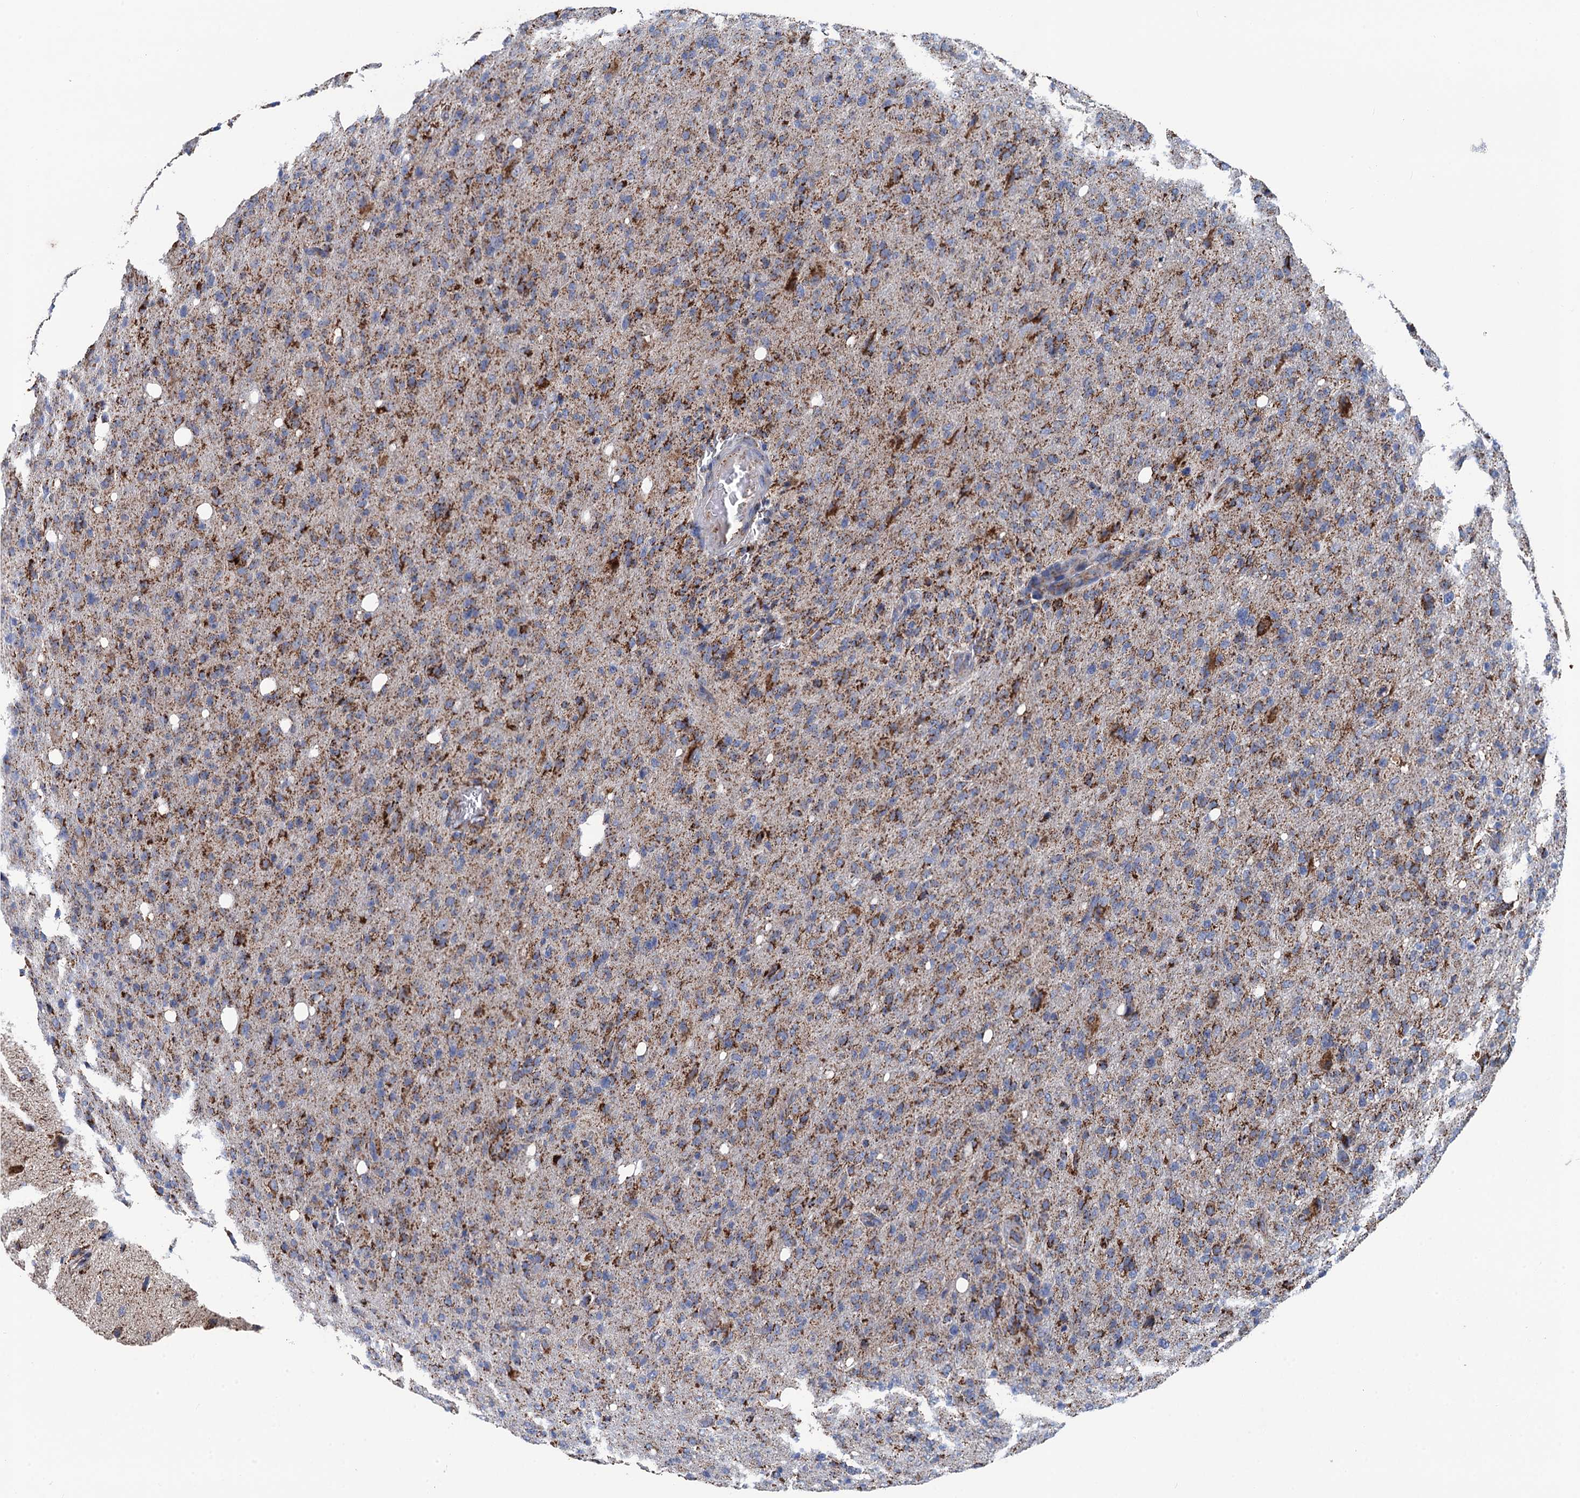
{"staining": {"intensity": "moderate", "quantity": "25%-75%", "location": "cytoplasmic/membranous"}, "tissue": "glioma", "cell_type": "Tumor cells", "image_type": "cancer", "snomed": [{"axis": "morphology", "description": "Glioma, malignant, High grade"}, {"axis": "topography", "description": "Brain"}], "caption": "IHC of malignant glioma (high-grade) demonstrates medium levels of moderate cytoplasmic/membranous staining in approximately 25%-75% of tumor cells. Immunohistochemistry stains the protein of interest in brown and the nuclei are stained blue.", "gene": "IVD", "patient": {"sex": "female", "age": 57}}